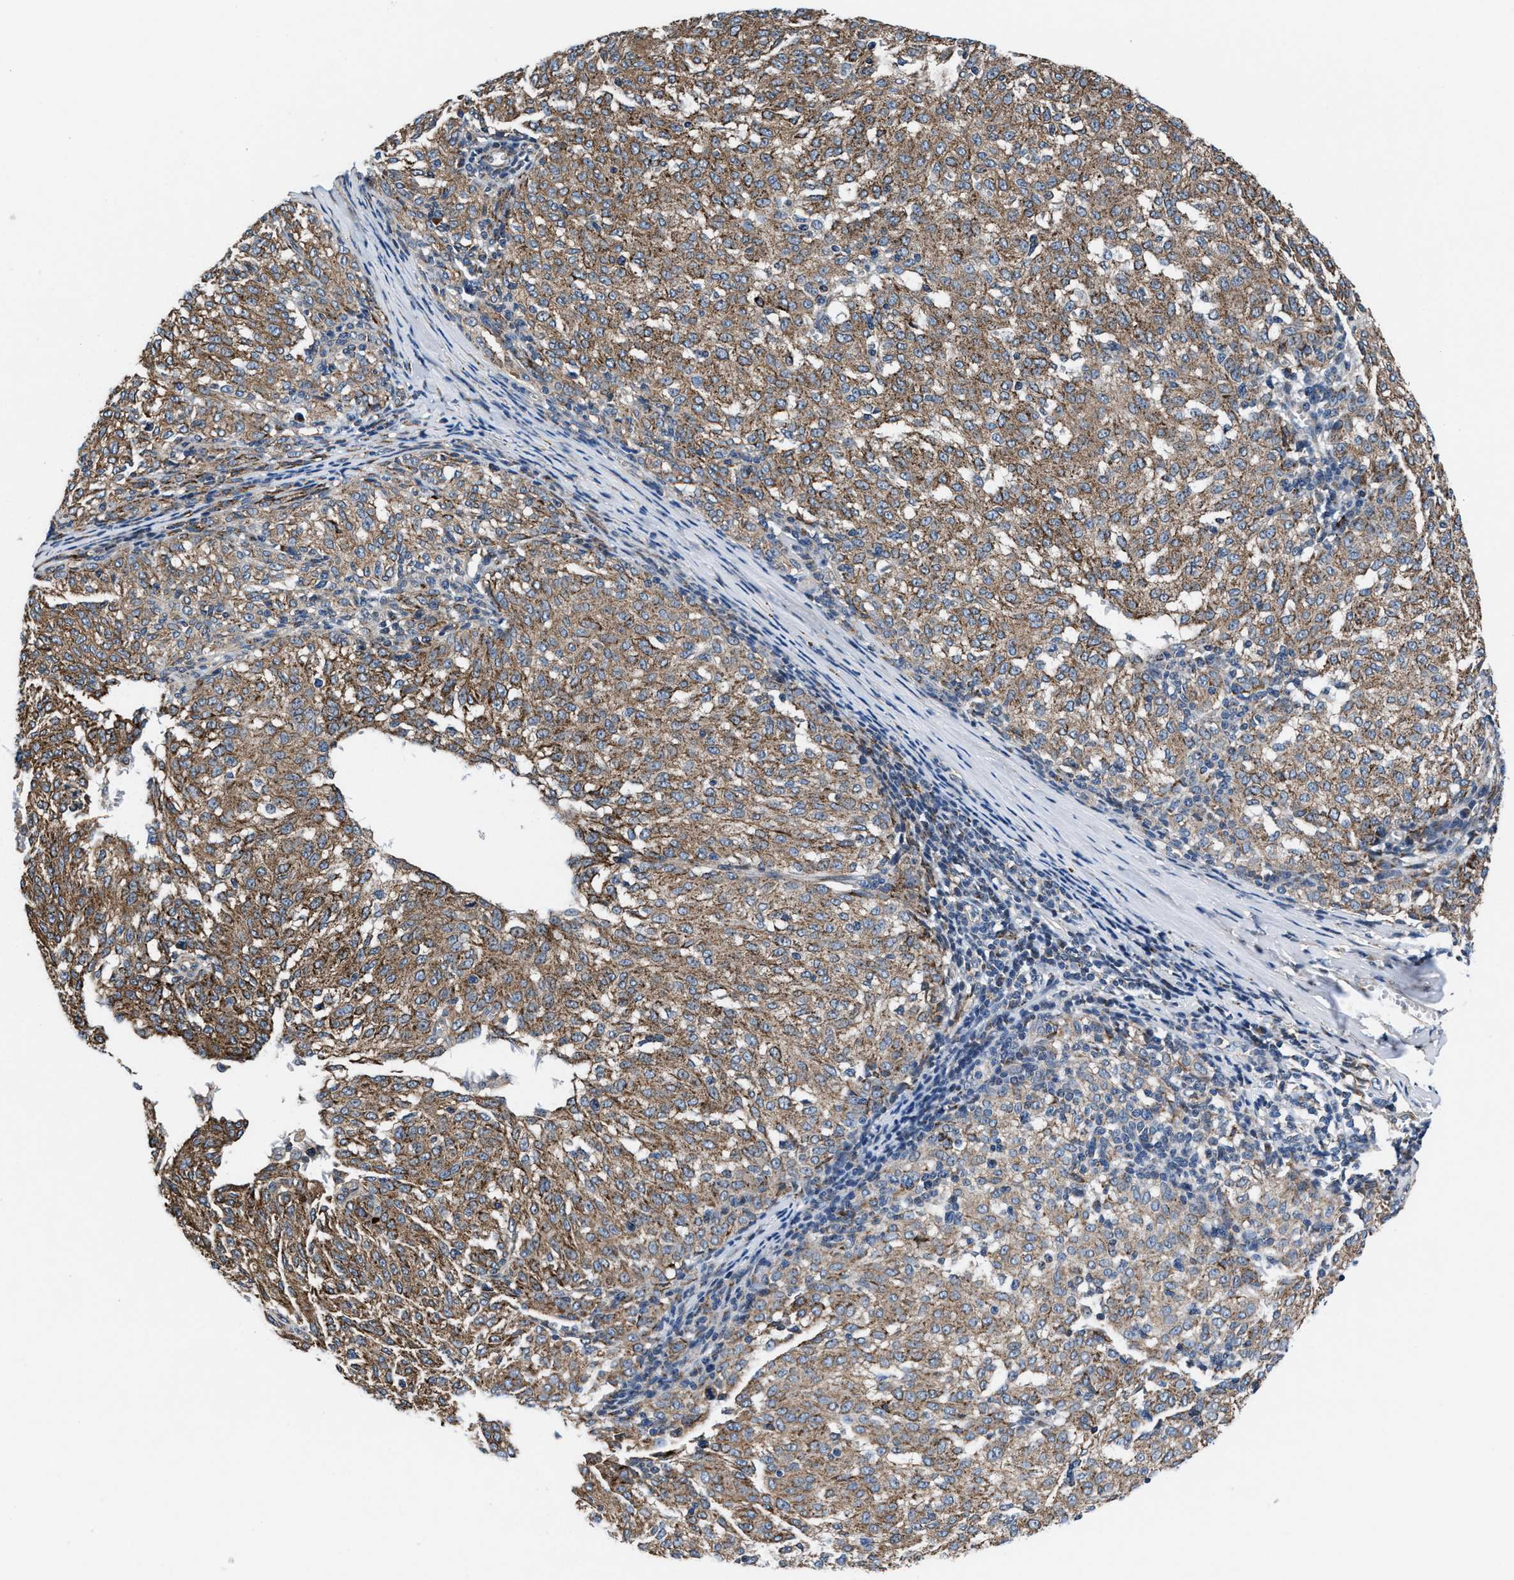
{"staining": {"intensity": "moderate", "quantity": ">75%", "location": "cytoplasmic/membranous"}, "tissue": "melanoma", "cell_type": "Tumor cells", "image_type": "cancer", "snomed": [{"axis": "morphology", "description": "Malignant melanoma, NOS"}, {"axis": "topography", "description": "Skin"}], "caption": "Protein staining of melanoma tissue demonstrates moderate cytoplasmic/membranous expression in about >75% of tumor cells.", "gene": "NKTR", "patient": {"sex": "female", "age": 72}}